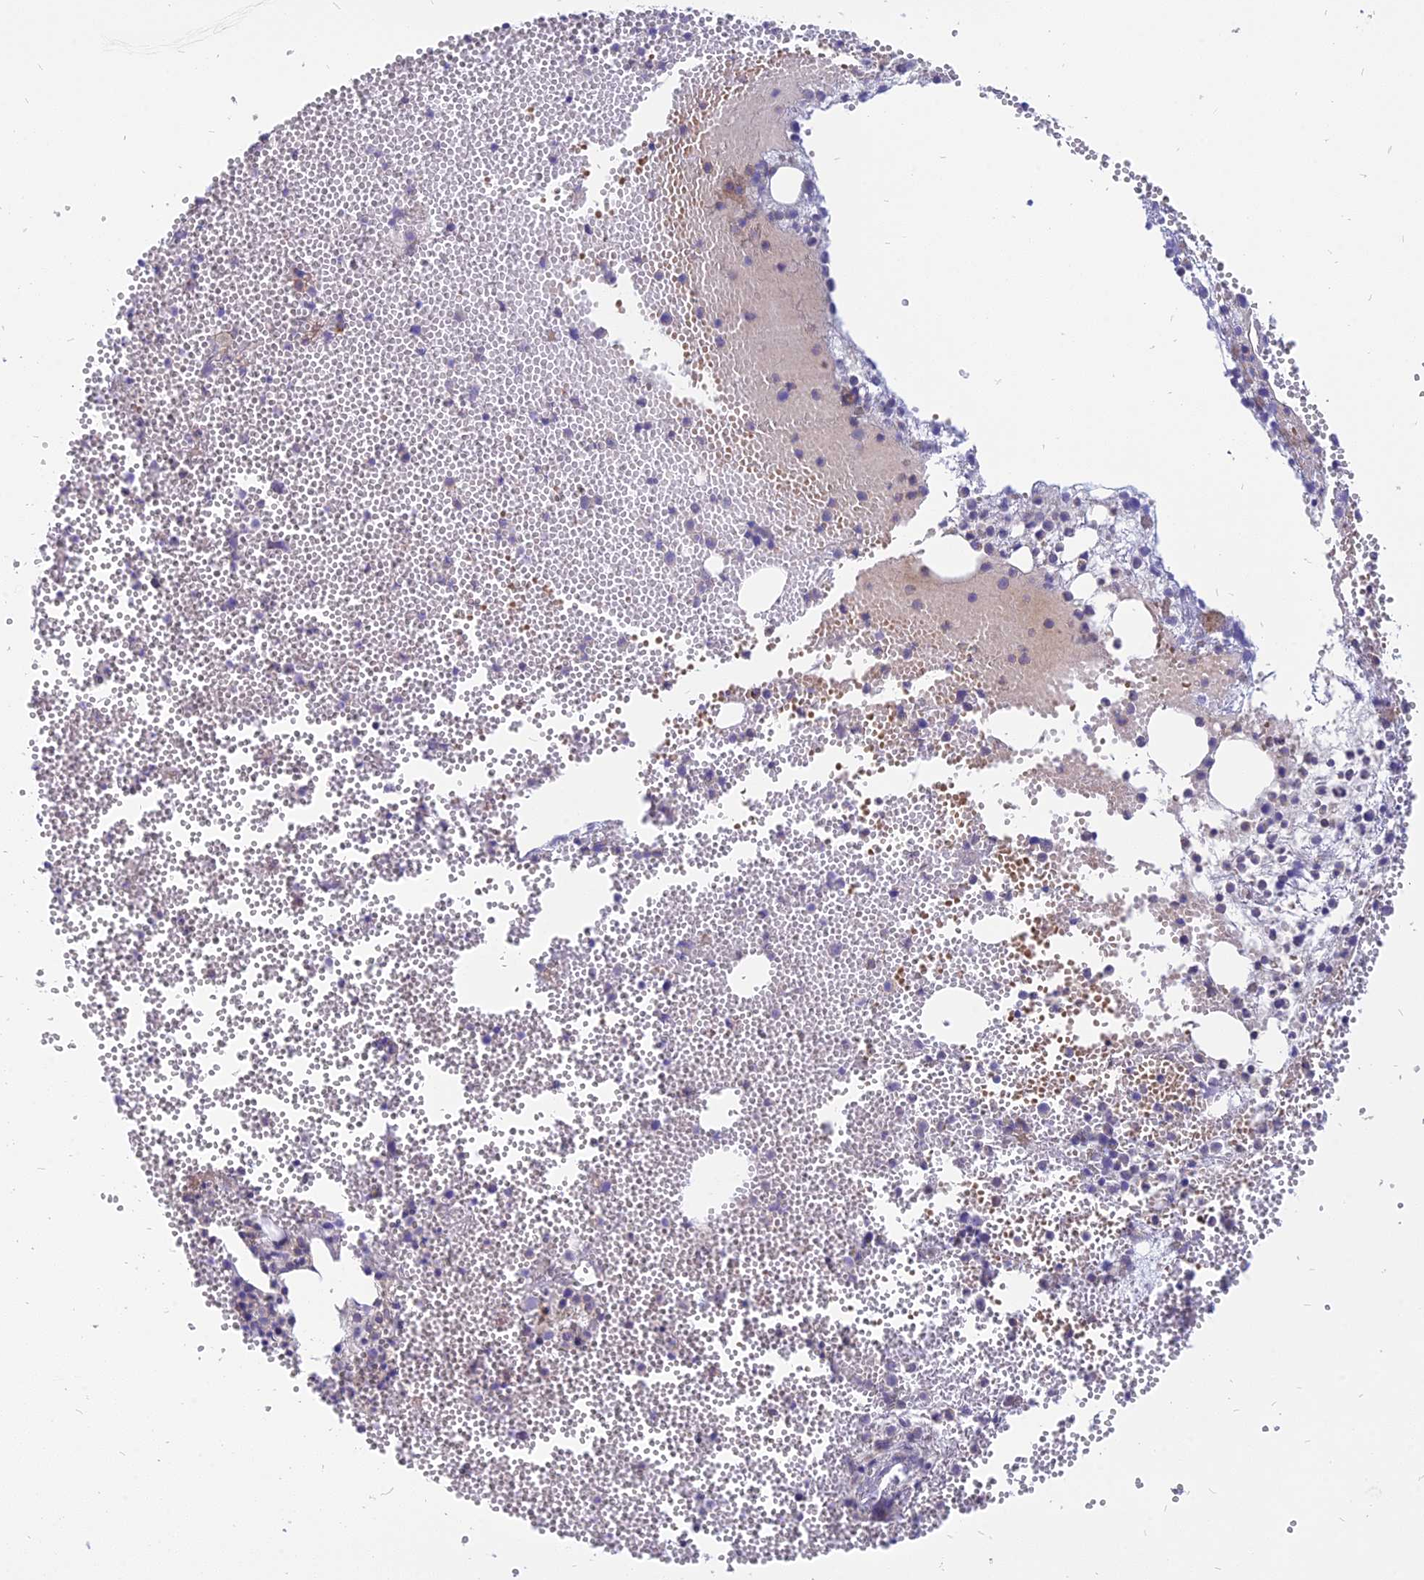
{"staining": {"intensity": "moderate", "quantity": "25%-75%", "location": "cytoplasmic/membranous"}, "tissue": "bone marrow", "cell_type": "Hematopoietic cells", "image_type": "normal", "snomed": [{"axis": "morphology", "description": "Normal tissue, NOS"}, {"axis": "topography", "description": "Bone marrow"}], "caption": "The photomicrograph reveals staining of normal bone marrow, revealing moderate cytoplasmic/membranous protein positivity (brown color) within hematopoietic cells.", "gene": "PHKA2", "patient": {"sex": "female", "age": 77}}